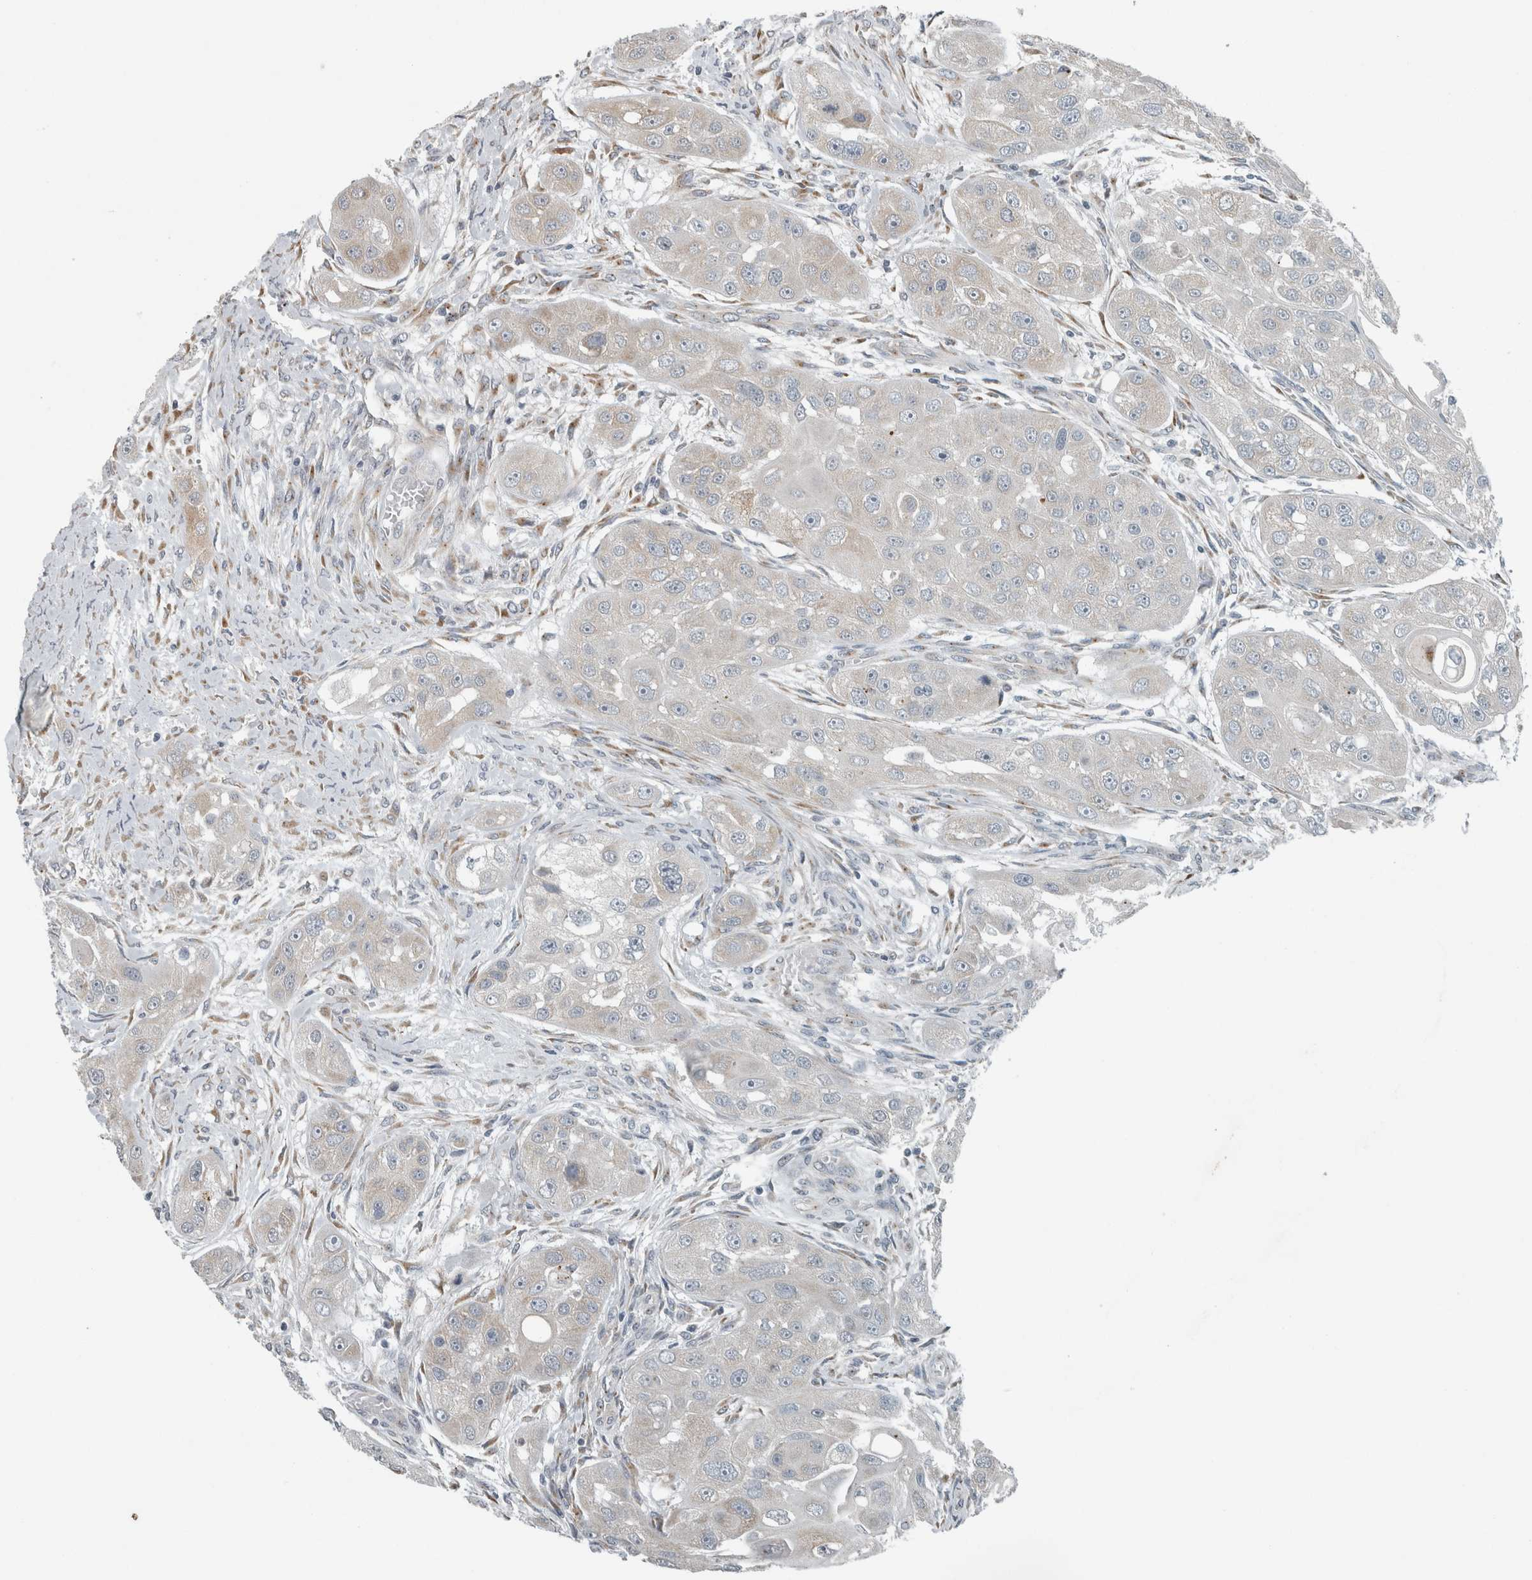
{"staining": {"intensity": "weak", "quantity": "<25%", "location": "cytoplasmic/membranous"}, "tissue": "head and neck cancer", "cell_type": "Tumor cells", "image_type": "cancer", "snomed": [{"axis": "morphology", "description": "Normal tissue, NOS"}, {"axis": "morphology", "description": "Squamous cell carcinoma, NOS"}, {"axis": "topography", "description": "Skeletal muscle"}, {"axis": "topography", "description": "Head-Neck"}], "caption": "Head and neck squamous cell carcinoma was stained to show a protein in brown. There is no significant positivity in tumor cells.", "gene": "KIF1C", "patient": {"sex": "male", "age": 51}}